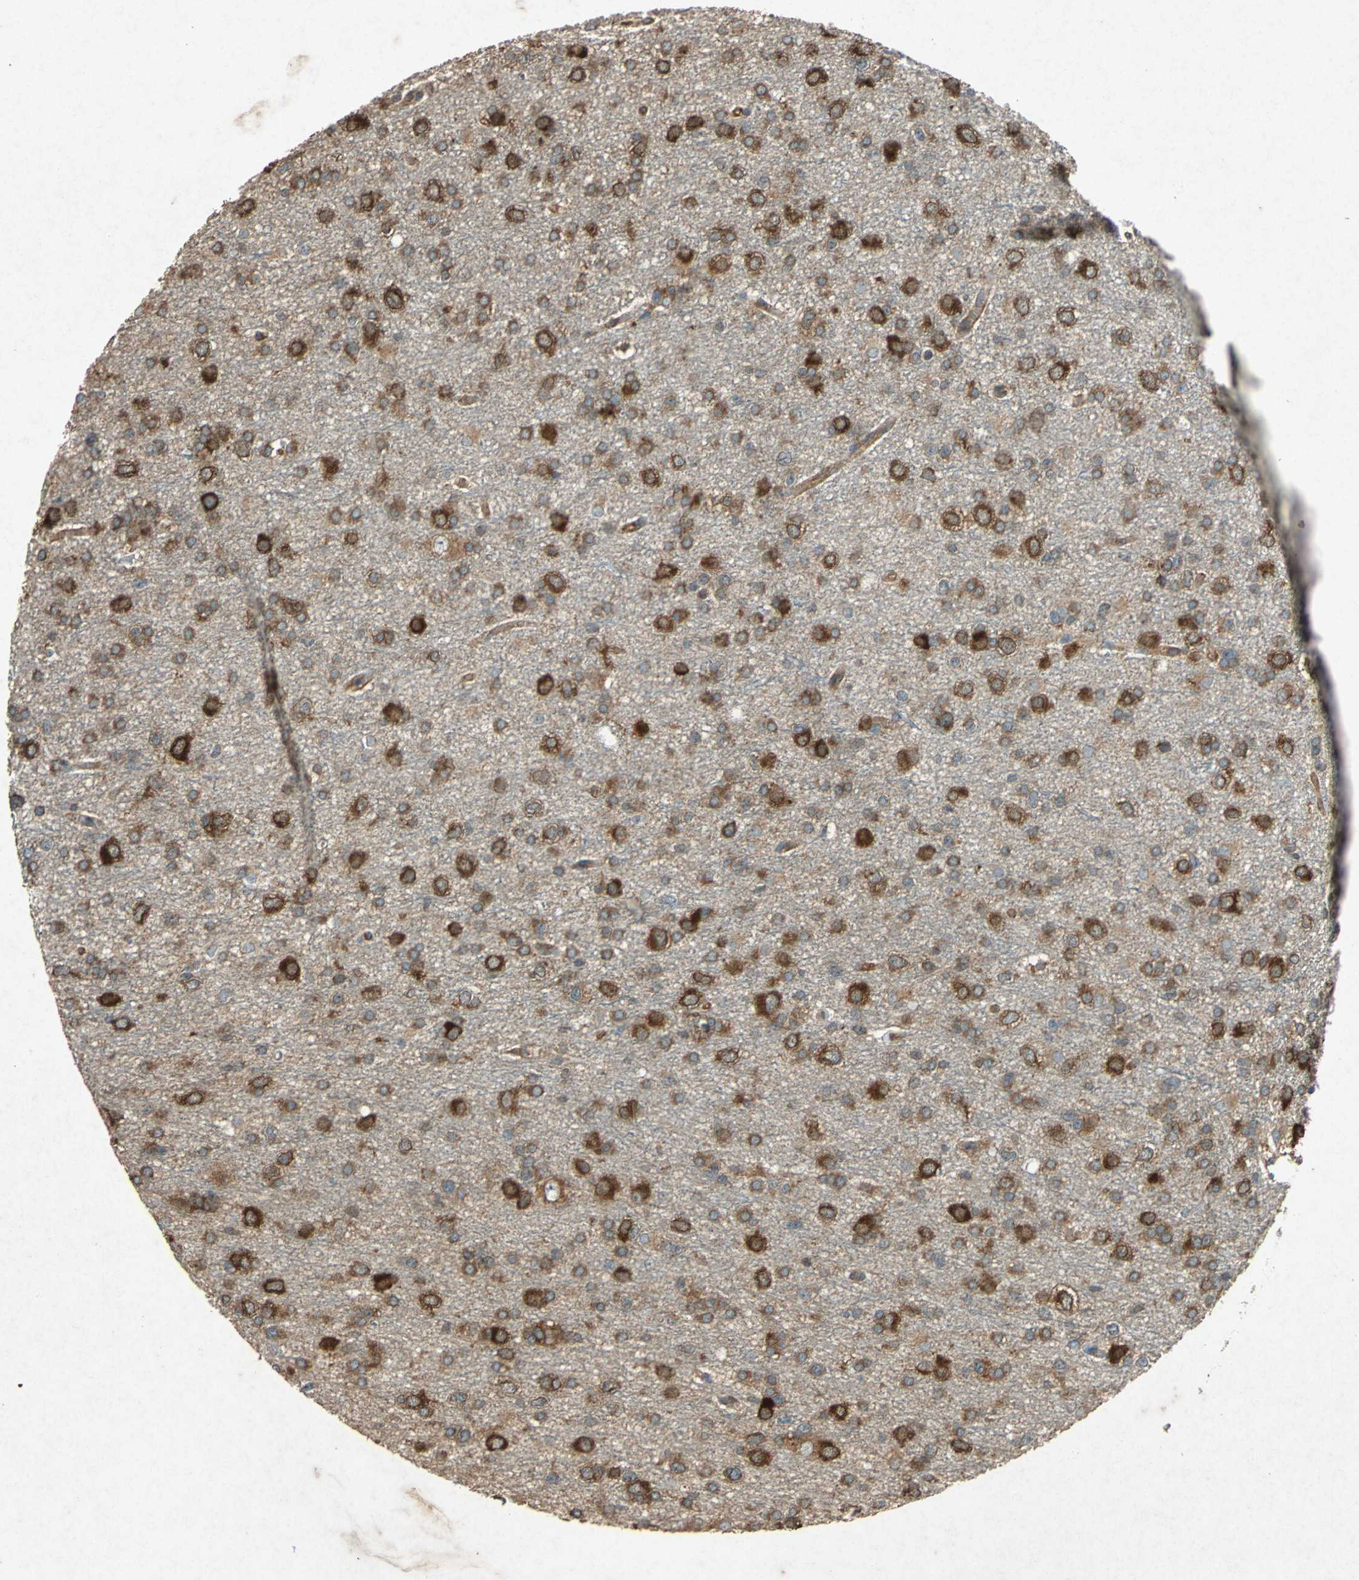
{"staining": {"intensity": "strong", "quantity": ">75%", "location": "cytoplasmic/membranous"}, "tissue": "glioma", "cell_type": "Tumor cells", "image_type": "cancer", "snomed": [{"axis": "morphology", "description": "Glioma, malignant, Low grade"}, {"axis": "topography", "description": "Brain"}], "caption": "High-power microscopy captured an immunohistochemistry histopathology image of malignant low-grade glioma, revealing strong cytoplasmic/membranous positivity in approximately >75% of tumor cells.", "gene": "HSP90AB1", "patient": {"sex": "male", "age": 58}}